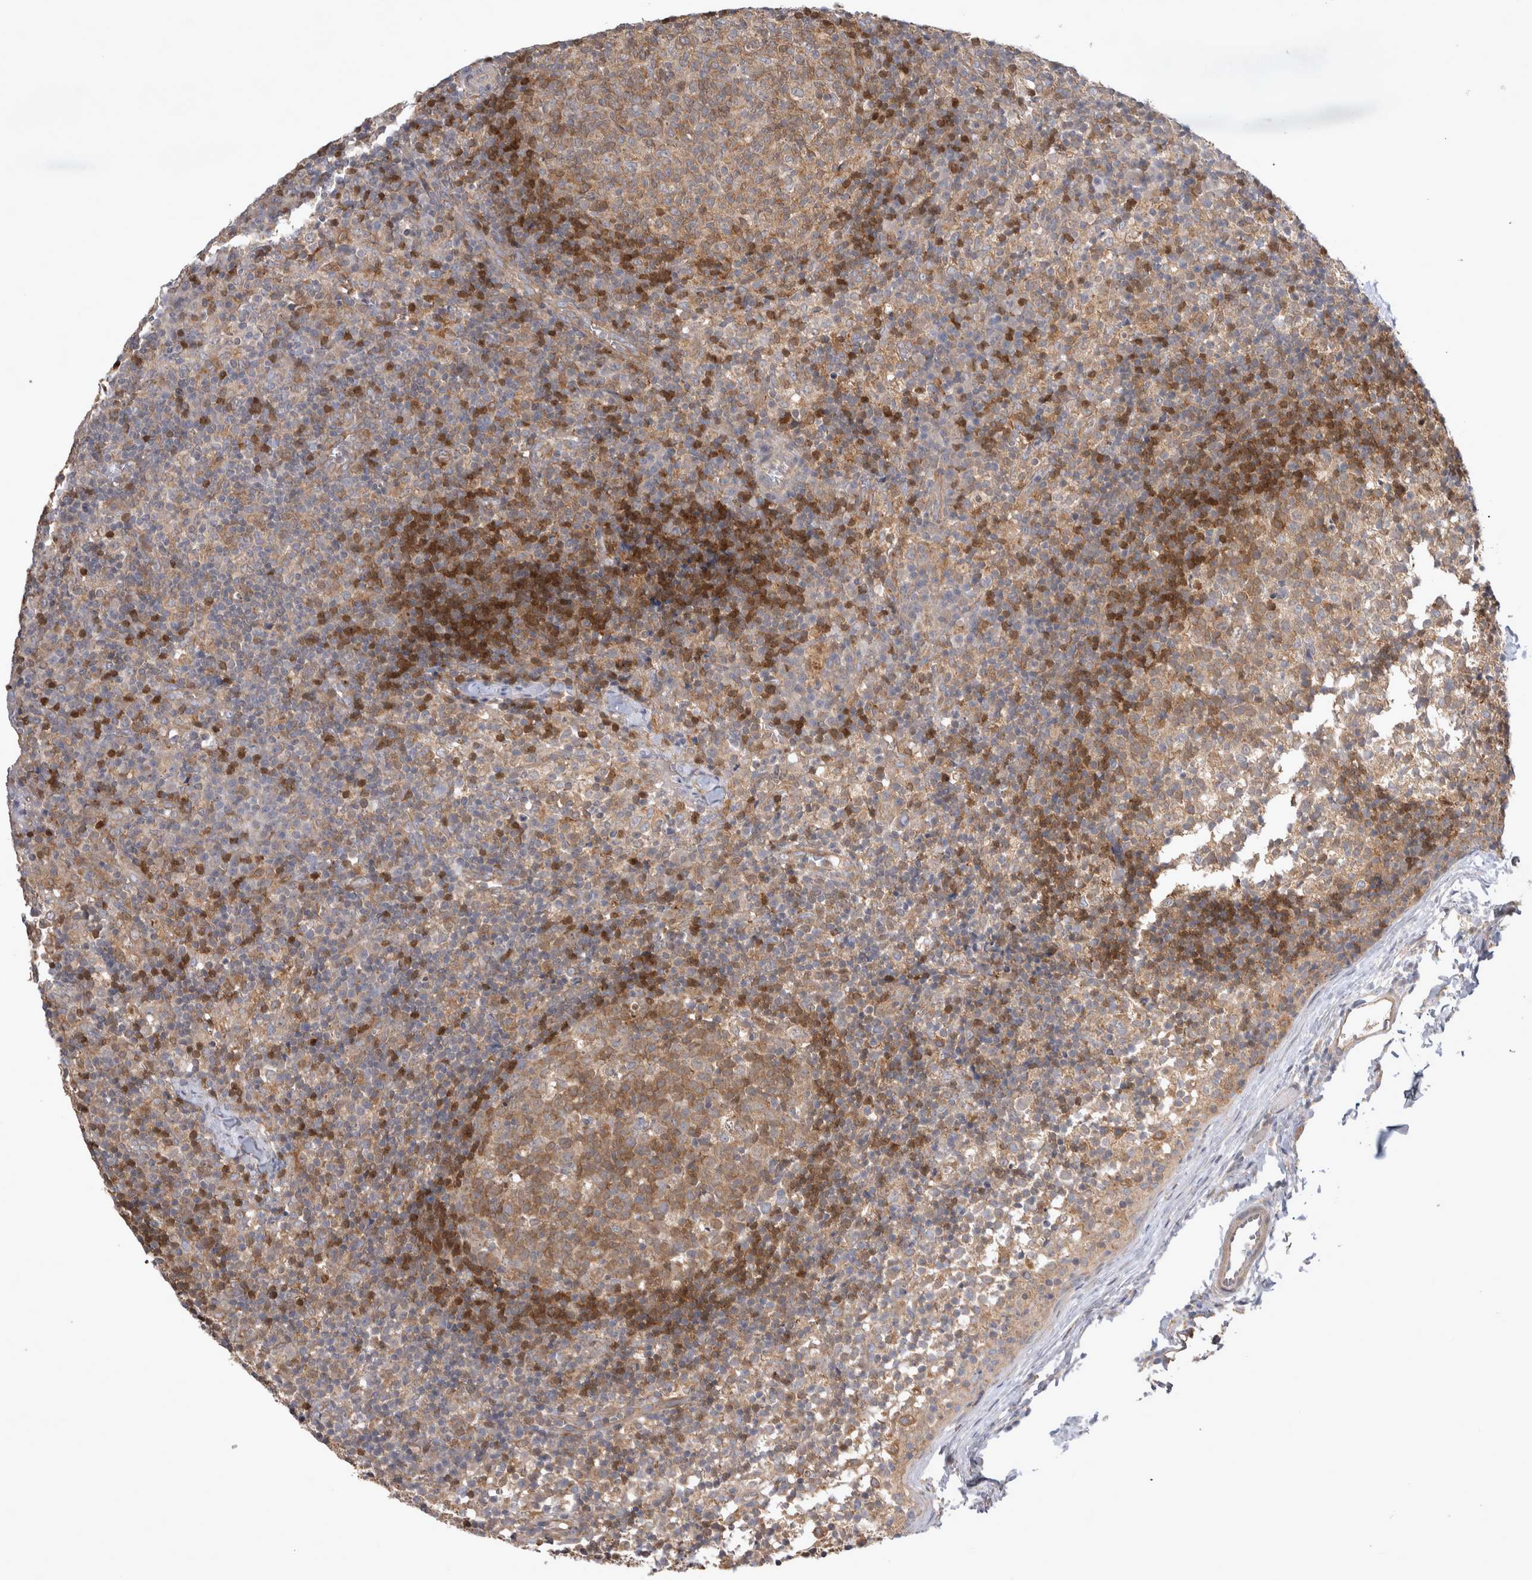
{"staining": {"intensity": "moderate", "quantity": "25%-75%", "location": "cytoplasmic/membranous"}, "tissue": "lymph node", "cell_type": "Germinal center cells", "image_type": "normal", "snomed": [{"axis": "morphology", "description": "Normal tissue, NOS"}, {"axis": "morphology", "description": "Inflammation, NOS"}, {"axis": "topography", "description": "Lymph node"}], "caption": "A high-resolution micrograph shows immunohistochemistry staining of normal lymph node, which exhibits moderate cytoplasmic/membranous positivity in approximately 25%-75% of germinal center cells.", "gene": "SRD5A3", "patient": {"sex": "male", "age": 55}}